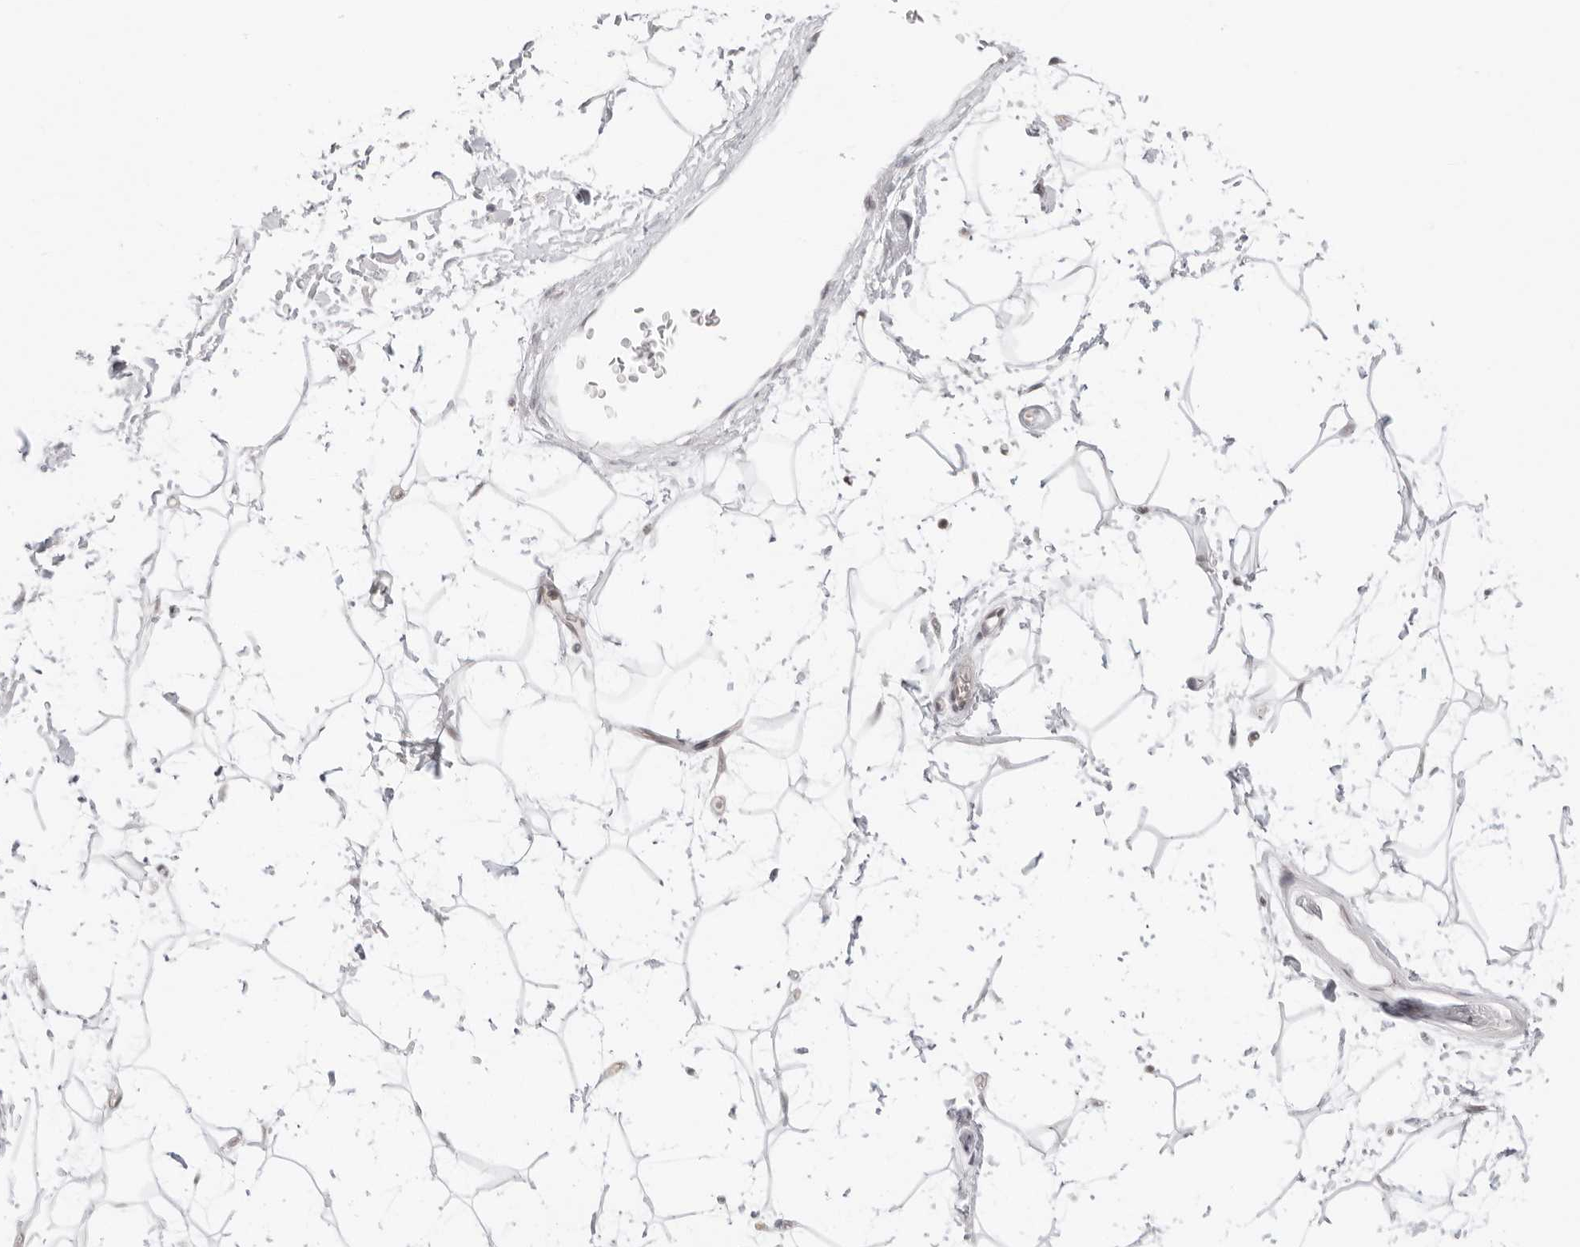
{"staining": {"intensity": "negative", "quantity": "none", "location": "none"}, "tissue": "adipose tissue", "cell_type": "Adipocytes", "image_type": "normal", "snomed": [{"axis": "morphology", "description": "Normal tissue, NOS"}, {"axis": "topography", "description": "Soft tissue"}], "caption": "Immunohistochemistry micrograph of normal adipose tissue: adipose tissue stained with DAB exhibits no significant protein expression in adipocytes.", "gene": "MED18", "patient": {"sex": "male", "age": 72}}